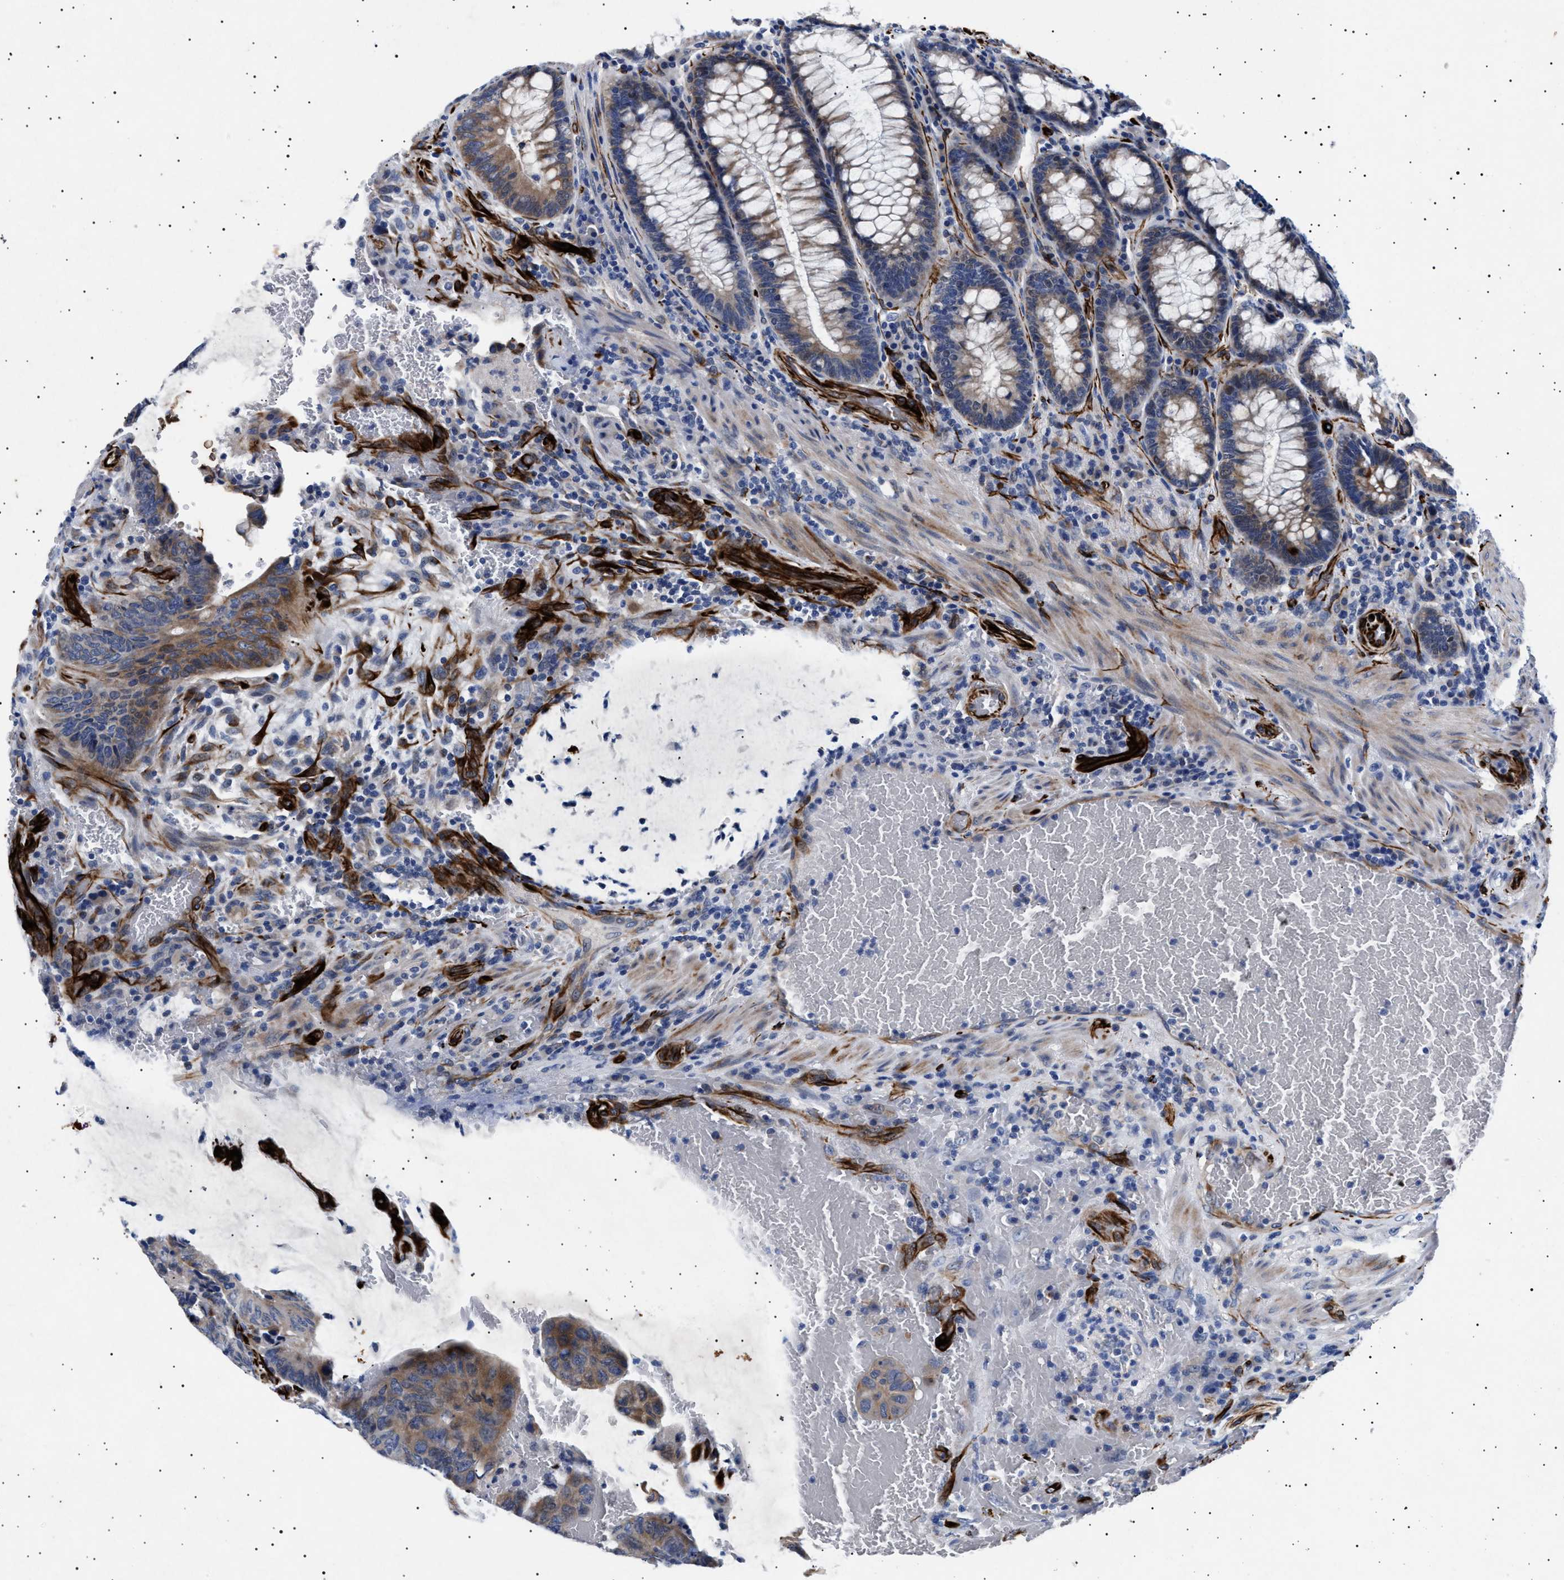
{"staining": {"intensity": "weak", "quantity": "<25%", "location": "cytoplasmic/membranous"}, "tissue": "colorectal cancer", "cell_type": "Tumor cells", "image_type": "cancer", "snomed": [{"axis": "morphology", "description": "Normal tissue, NOS"}, {"axis": "morphology", "description": "Adenocarcinoma, NOS"}, {"axis": "topography", "description": "Rectum"}, {"axis": "topography", "description": "Peripheral nerve tissue"}], "caption": "This image is of colorectal adenocarcinoma stained with immunohistochemistry to label a protein in brown with the nuclei are counter-stained blue. There is no staining in tumor cells.", "gene": "OLFML2A", "patient": {"sex": "male", "age": 92}}